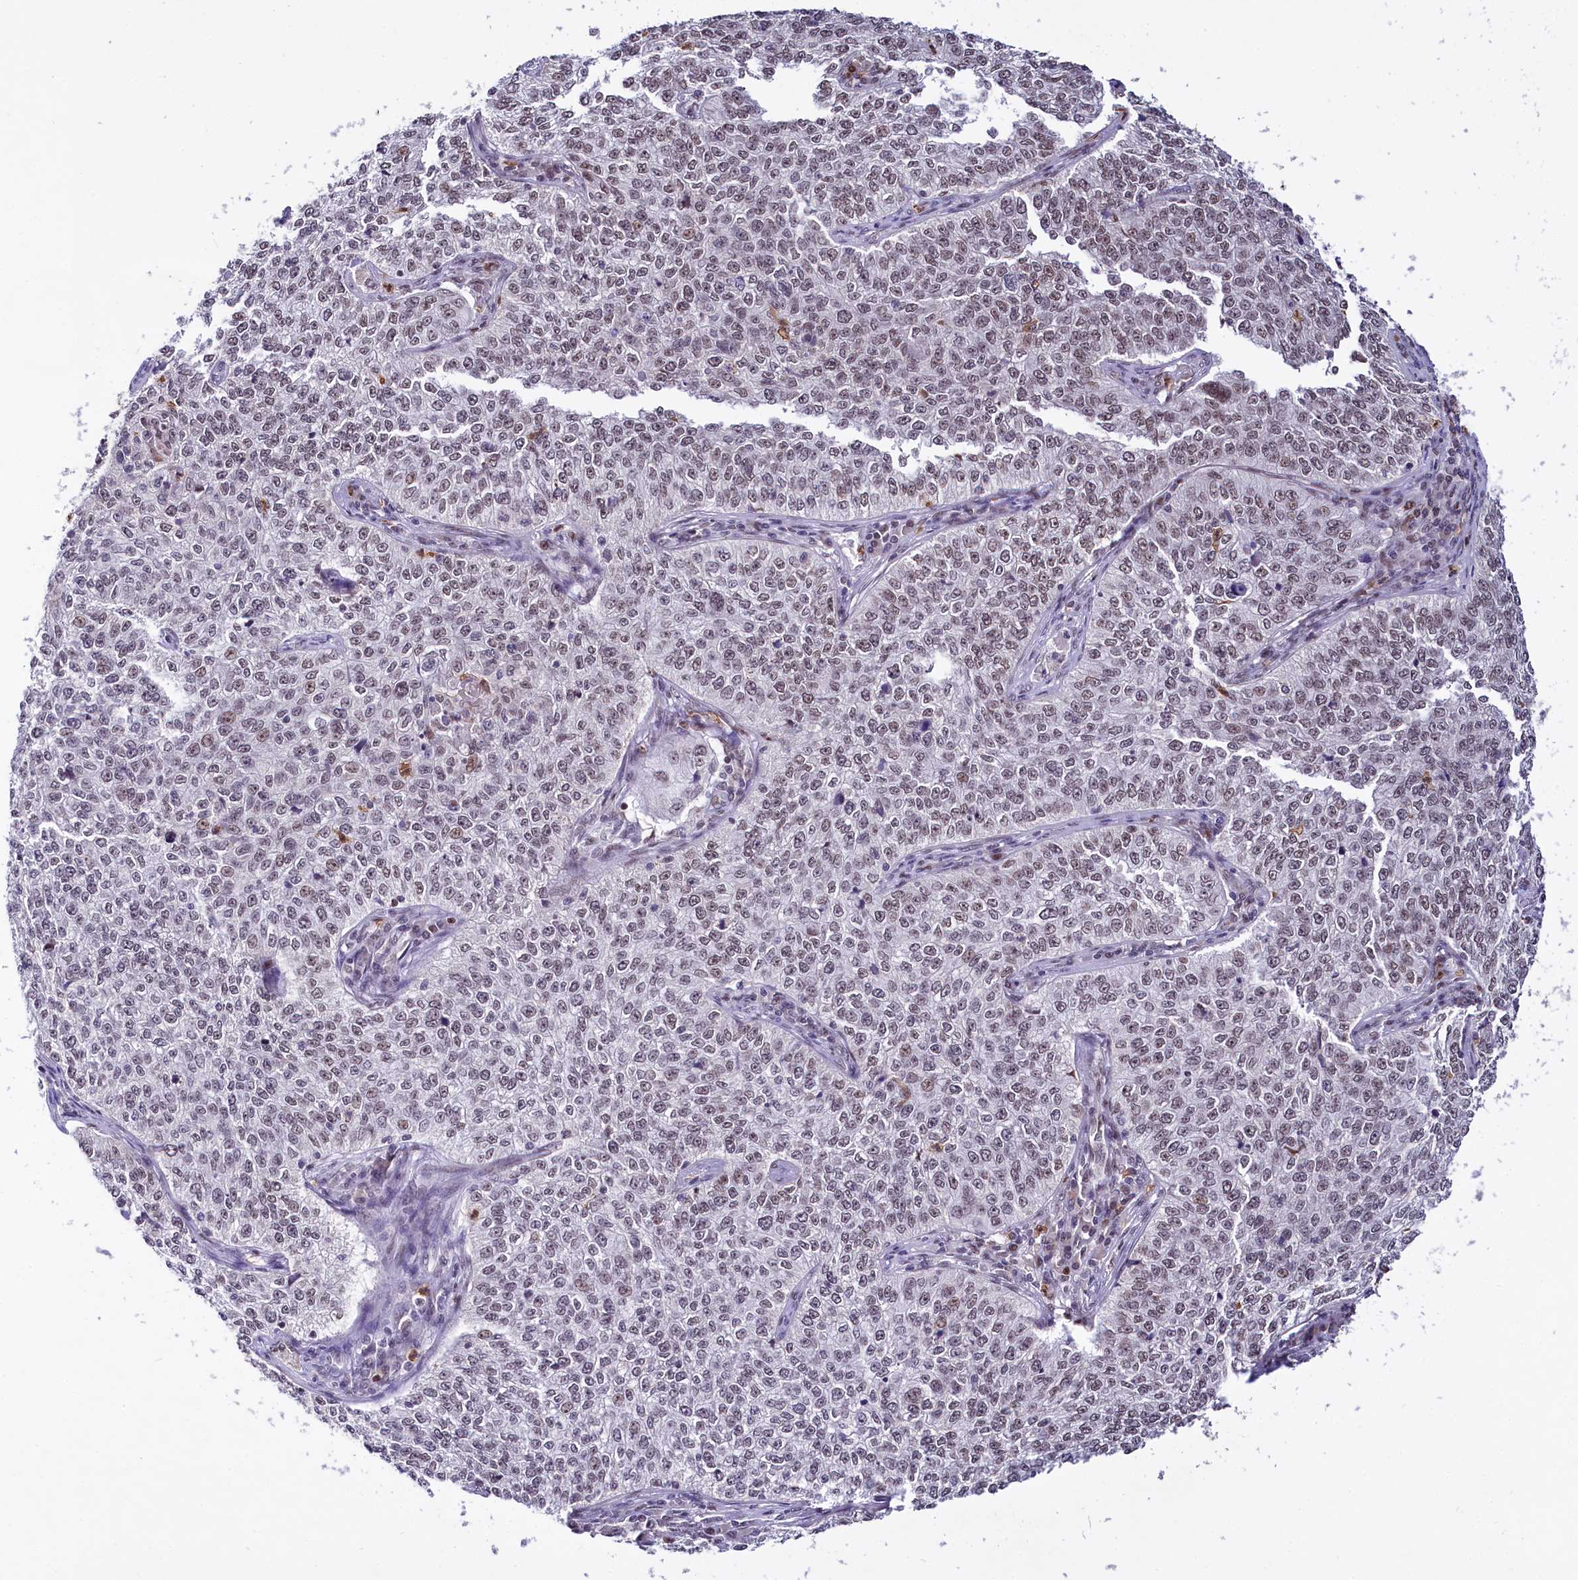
{"staining": {"intensity": "negative", "quantity": "none", "location": "none"}, "tissue": "cervical cancer", "cell_type": "Tumor cells", "image_type": "cancer", "snomed": [{"axis": "morphology", "description": "Squamous cell carcinoma, NOS"}, {"axis": "topography", "description": "Cervix"}], "caption": "Cervical cancer was stained to show a protein in brown. There is no significant positivity in tumor cells. (DAB (3,3'-diaminobenzidine) immunohistochemistry visualized using brightfield microscopy, high magnification).", "gene": "SCAF11", "patient": {"sex": "female", "age": 35}}